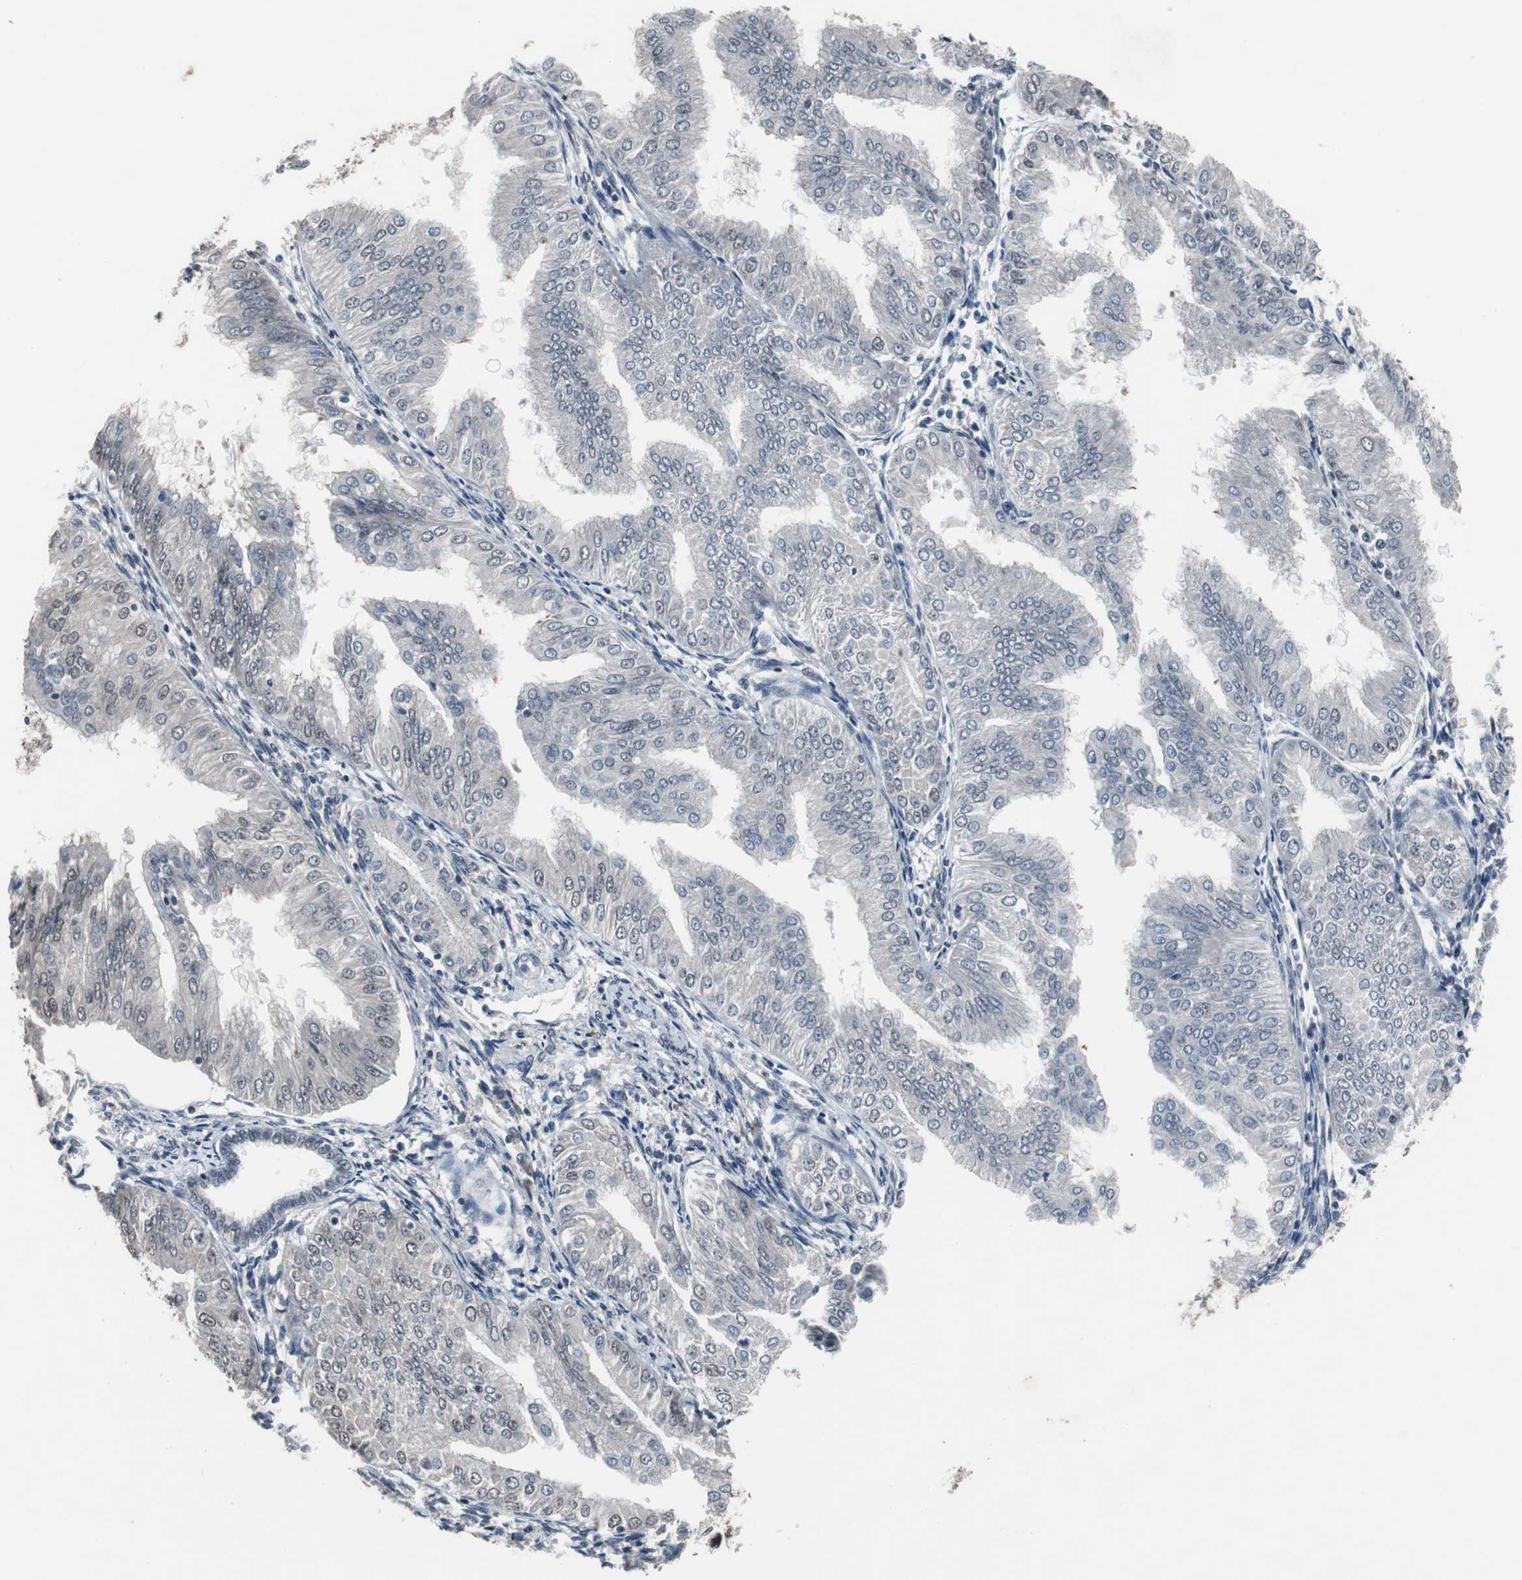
{"staining": {"intensity": "moderate", "quantity": "25%-75%", "location": "nuclear"}, "tissue": "endometrial cancer", "cell_type": "Tumor cells", "image_type": "cancer", "snomed": [{"axis": "morphology", "description": "Adenocarcinoma, NOS"}, {"axis": "topography", "description": "Endometrium"}], "caption": "DAB immunohistochemical staining of endometrial adenocarcinoma displays moderate nuclear protein expression in approximately 25%-75% of tumor cells. (DAB IHC, brown staining for protein, blue staining for nuclei).", "gene": "FOXP4", "patient": {"sex": "female", "age": 53}}